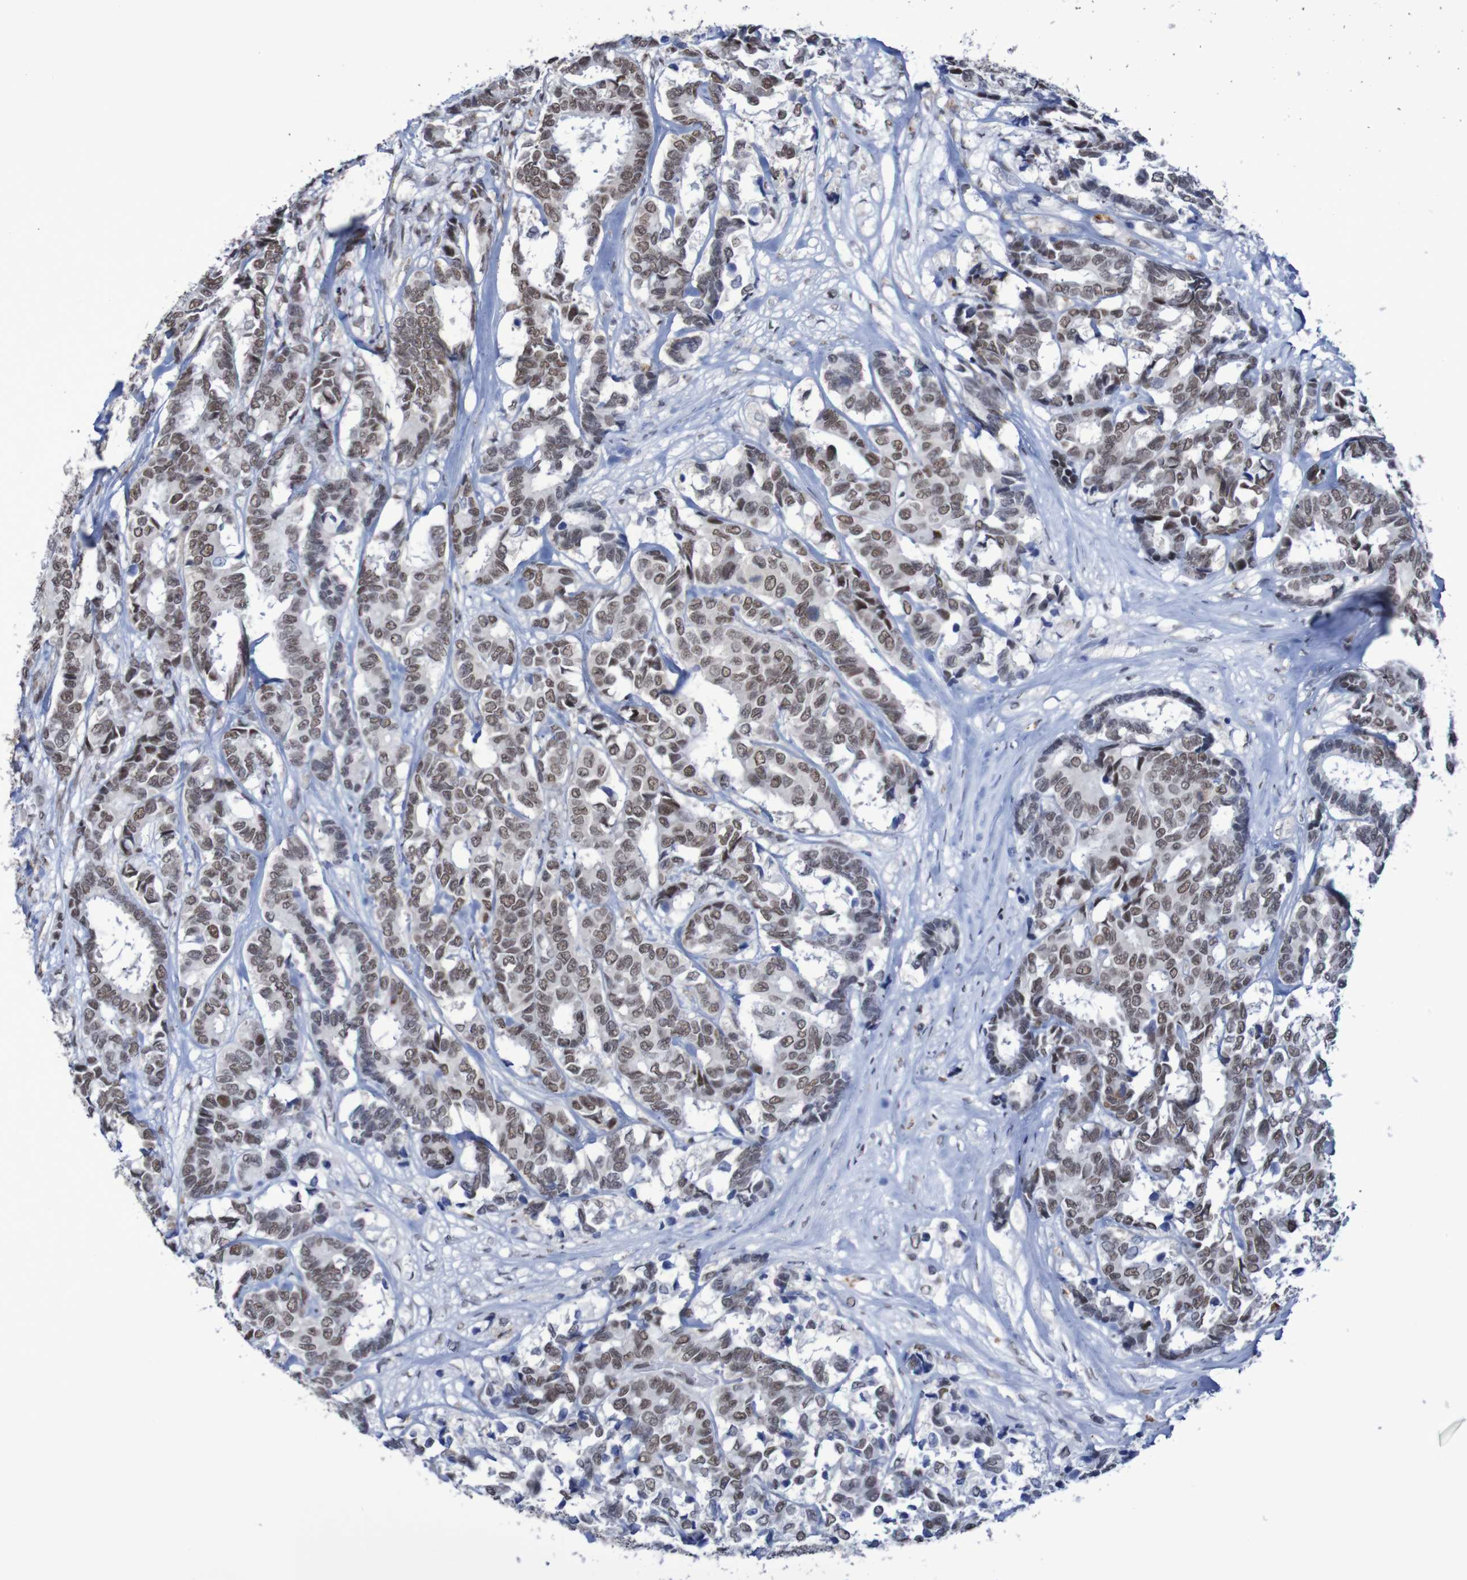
{"staining": {"intensity": "moderate", "quantity": ">75%", "location": "nuclear"}, "tissue": "breast cancer", "cell_type": "Tumor cells", "image_type": "cancer", "snomed": [{"axis": "morphology", "description": "Duct carcinoma"}, {"axis": "topography", "description": "Breast"}], "caption": "High-power microscopy captured an immunohistochemistry micrograph of breast cancer, revealing moderate nuclear positivity in approximately >75% of tumor cells. (Stains: DAB in brown, nuclei in blue, Microscopy: brightfield microscopy at high magnification).", "gene": "MRTFB", "patient": {"sex": "female", "age": 87}}